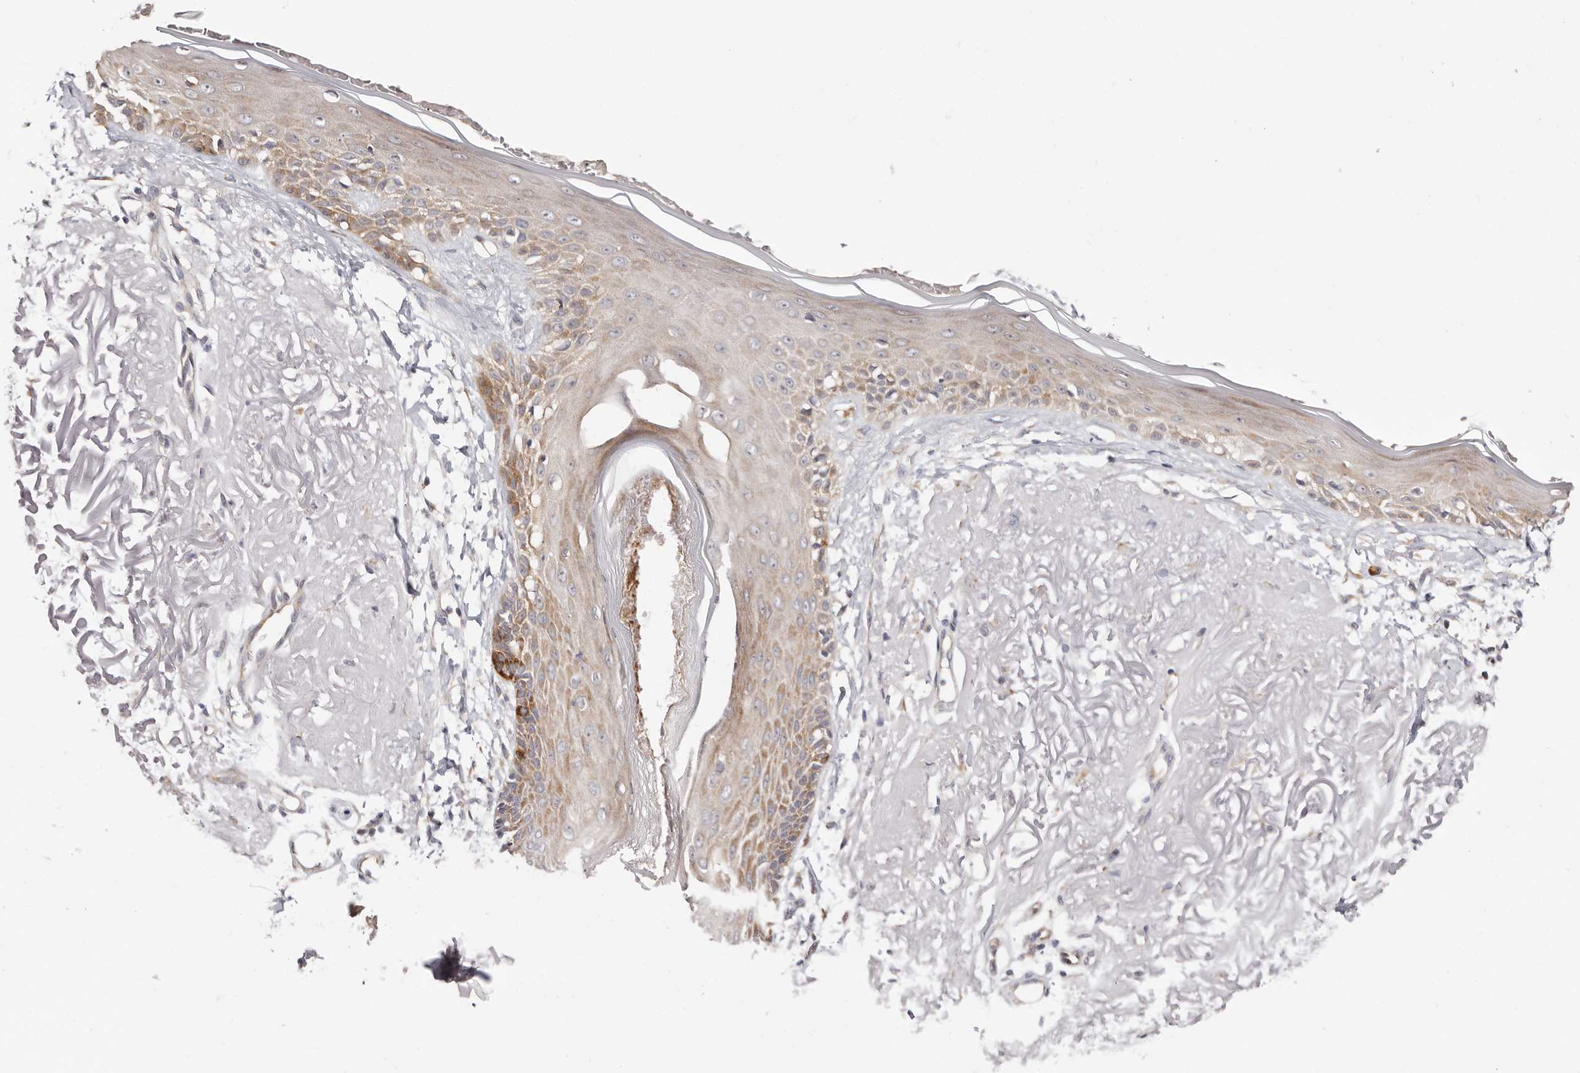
{"staining": {"intensity": "negative", "quantity": "none", "location": "none"}, "tissue": "skin", "cell_type": "Fibroblasts", "image_type": "normal", "snomed": [{"axis": "morphology", "description": "Normal tissue, NOS"}, {"axis": "topography", "description": "Skin"}, {"axis": "topography", "description": "Skeletal muscle"}], "caption": "This is an immunohistochemistry (IHC) photomicrograph of unremarkable human skin. There is no expression in fibroblasts.", "gene": "BCL2L15", "patient": {"sex": "male", "age": 83}}